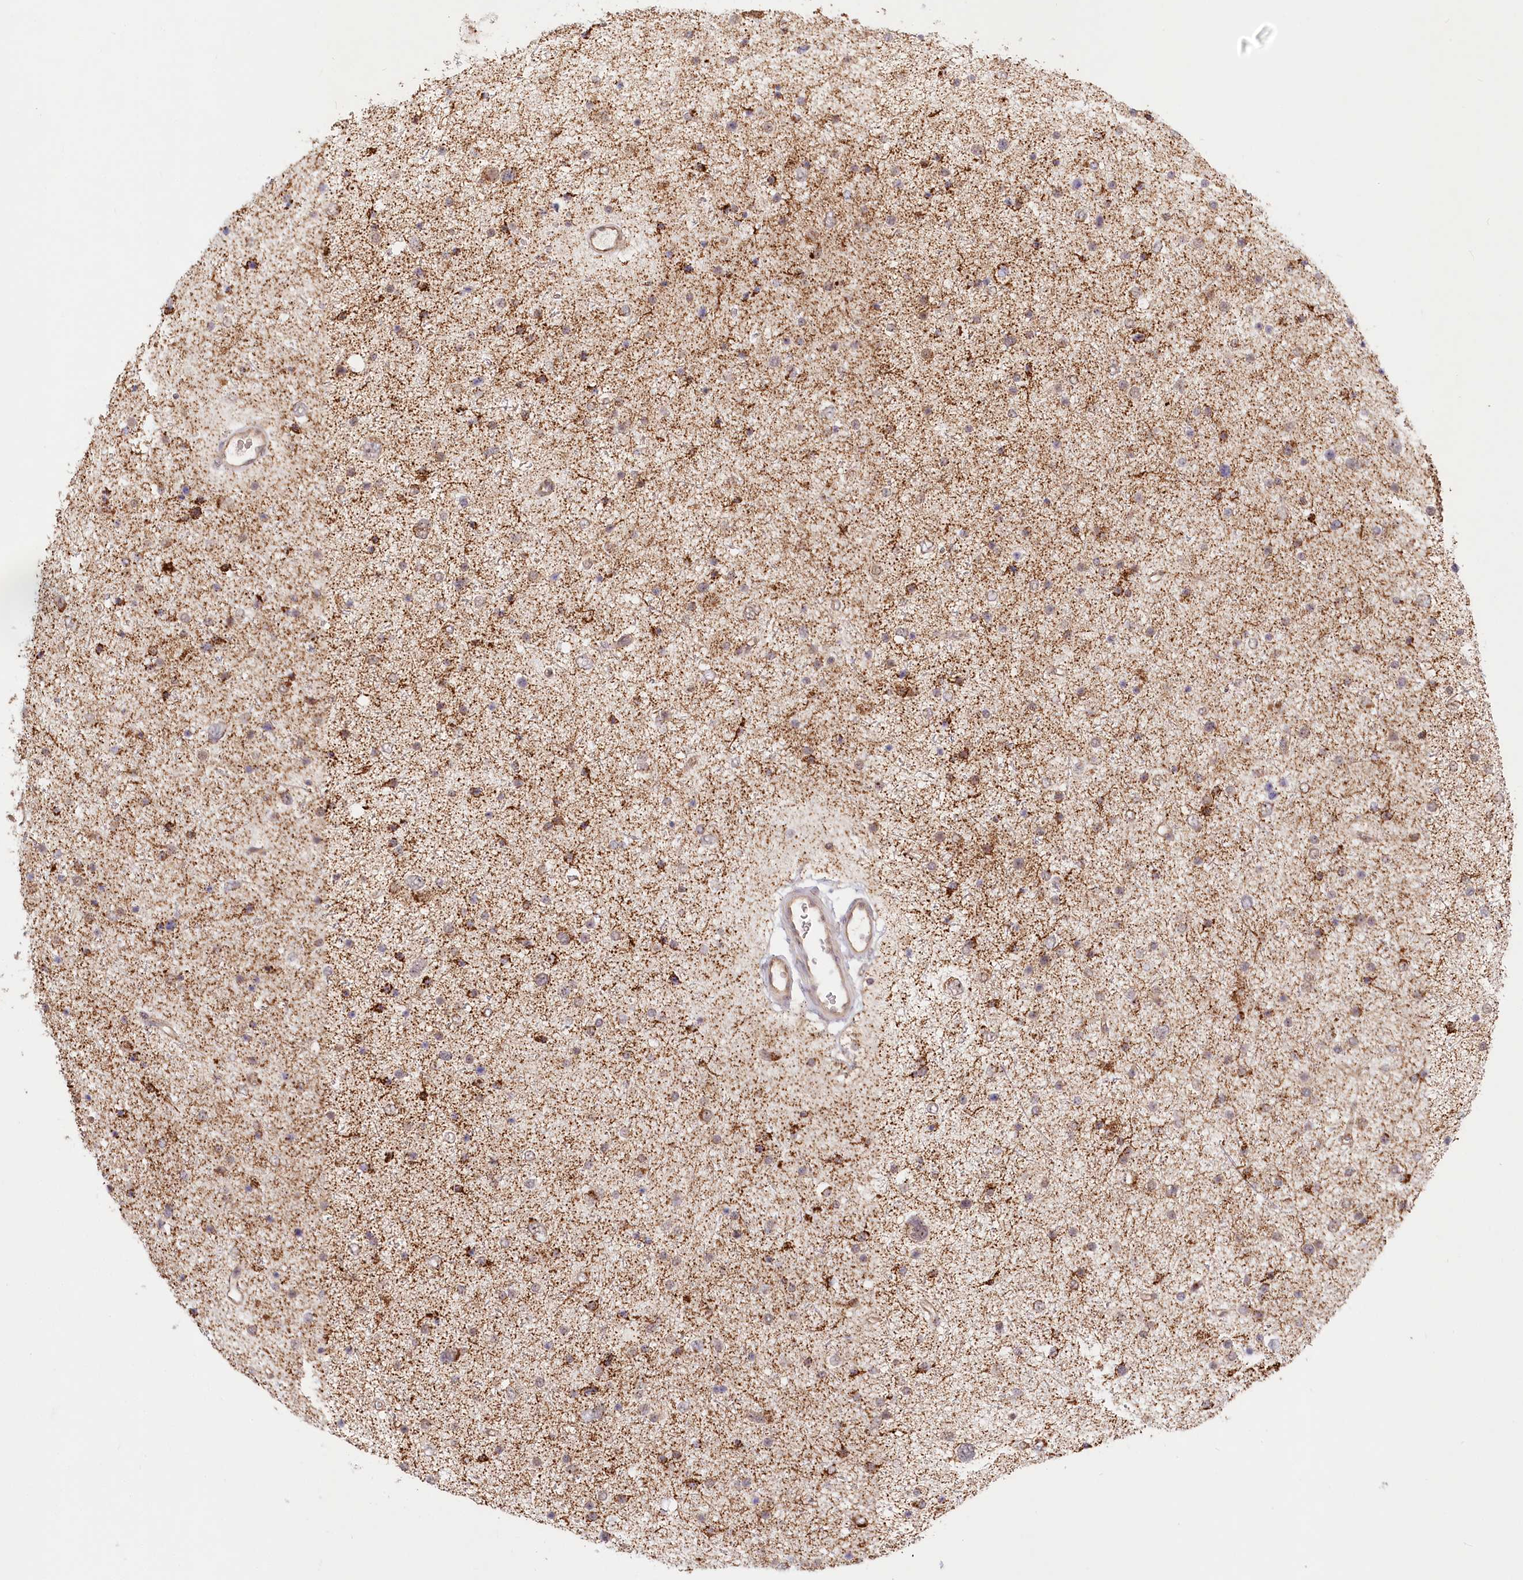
{"staining": {"intensity": "moderate", "quantity": "<25%", "location": "cytoplasmic/membranous"}, "tissue": "glioma", "cell_type": "Tumor cells", "image_type": "cancer", "snomed": [{"axis": "morphology", "description": "Glioma, malignant, Low grade"}, {"axis": "topography", "description": "Brain"}], "caption": "DAB immunohistochemical staining of human malignant low-grade glioma exhibits moderate cytoplasmic/membranous protein staining in about <25% of tumor cells. Using DAB (brown) and hematoxylin (blue) stains, captured at high magnification using brightfield microscopy.", "gene": "RTN4IP1", "patient": {"sex": "female", "age": 37}}